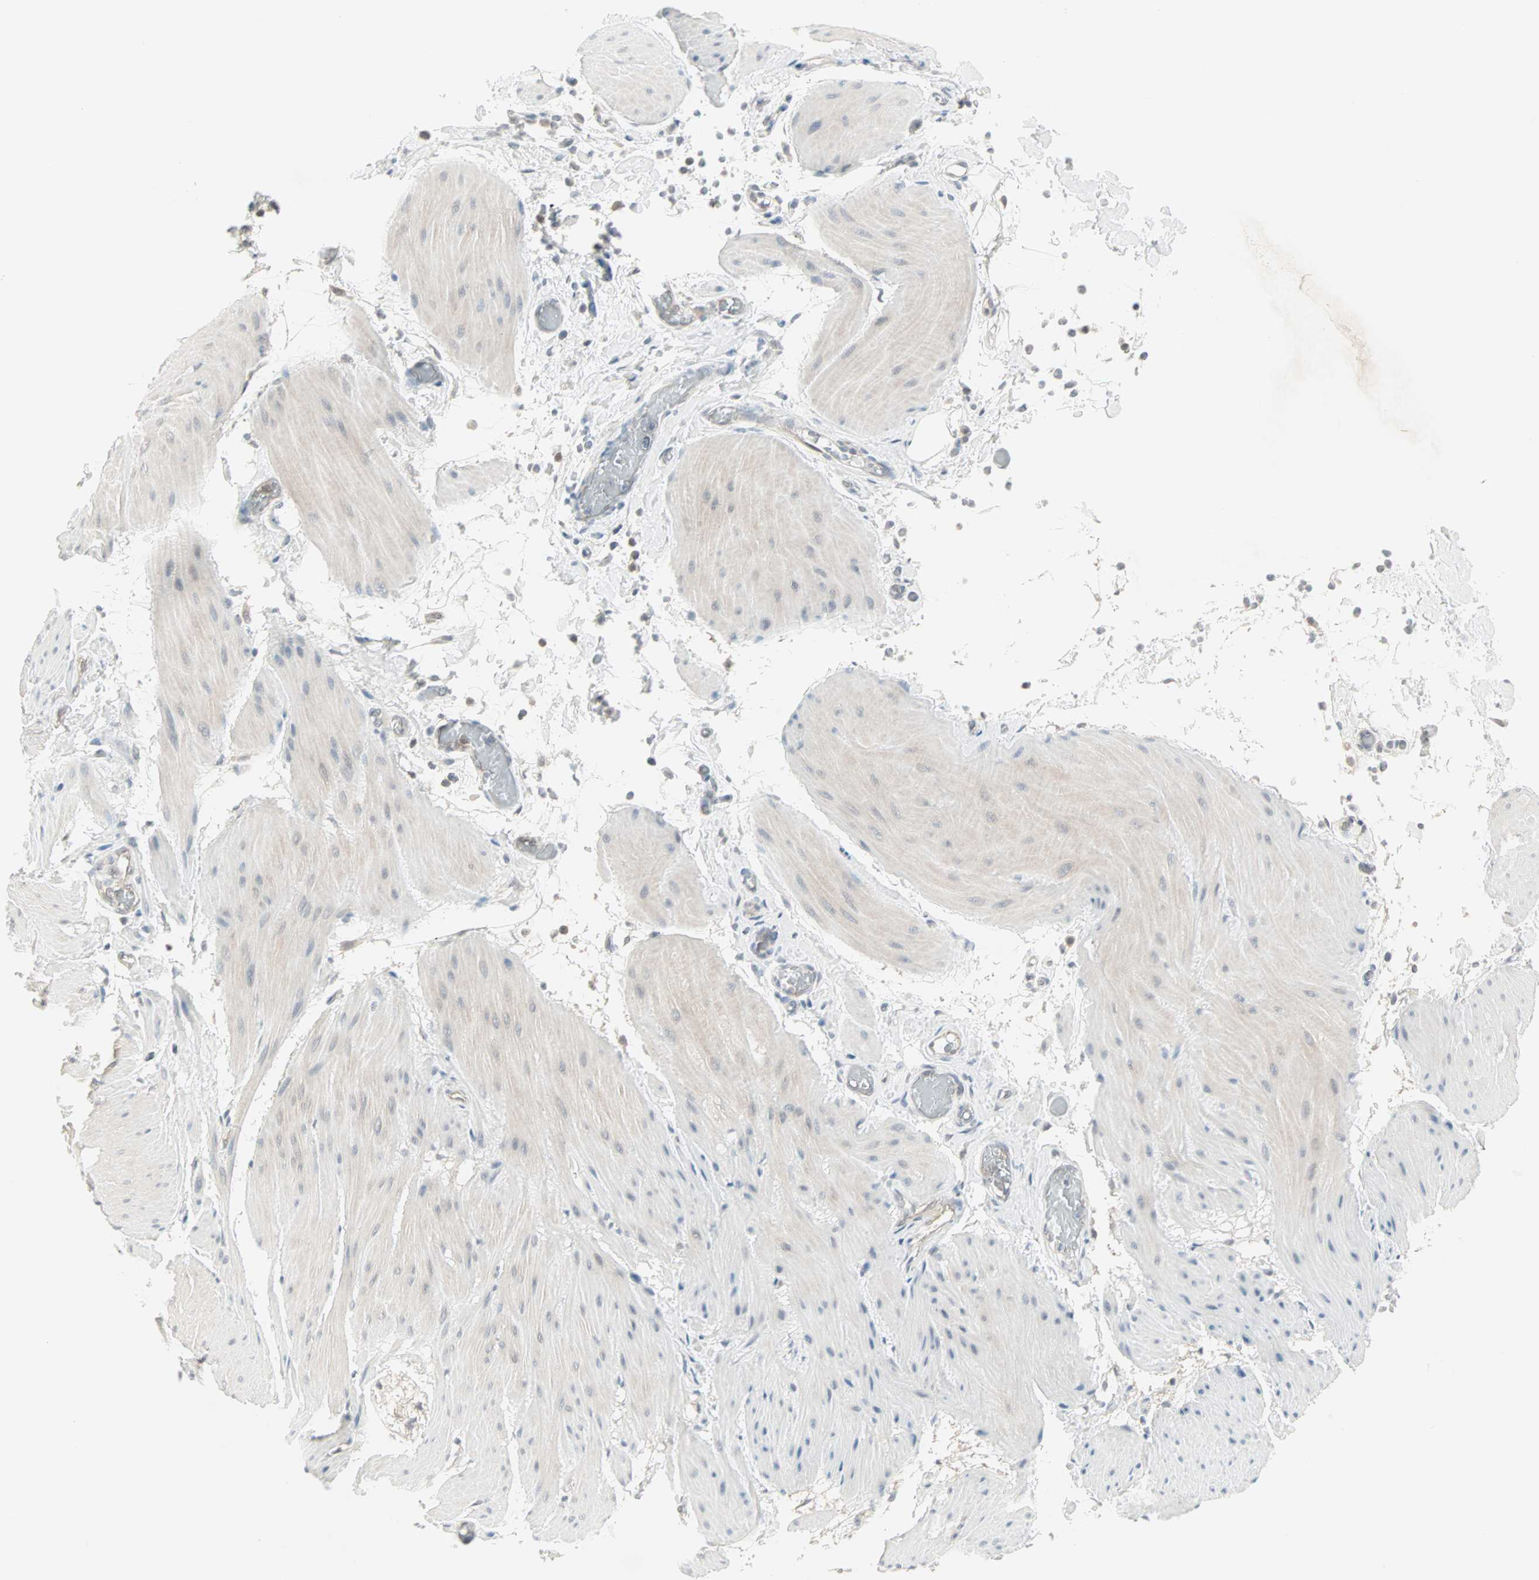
{"staining": {"intensity": "negative", "quantity": "none", "location": "none"}, "tissue": "smooth muscle", "cell_type": "Smooth muscle cells", "image_type": "normal", "snomed": [{"axis": "morphology", "description": "Normal tissue, NOS"}, {"axis": "topography", "description": "Smooth muscle"}, {"axis": "topography", "description": "Colon"}], "caption": "Immunohistochemistry of unremarkable smooth muscle displays no expression in smooth muscle cells. Brightfield microscopy of IHC stained with DAB (3,3'-diaminobenzidine) (brown) and hematoxylin (blue), captured at high magnification.", "gene": "PTPA", "patient": {"sex": "male", "age": 67}}